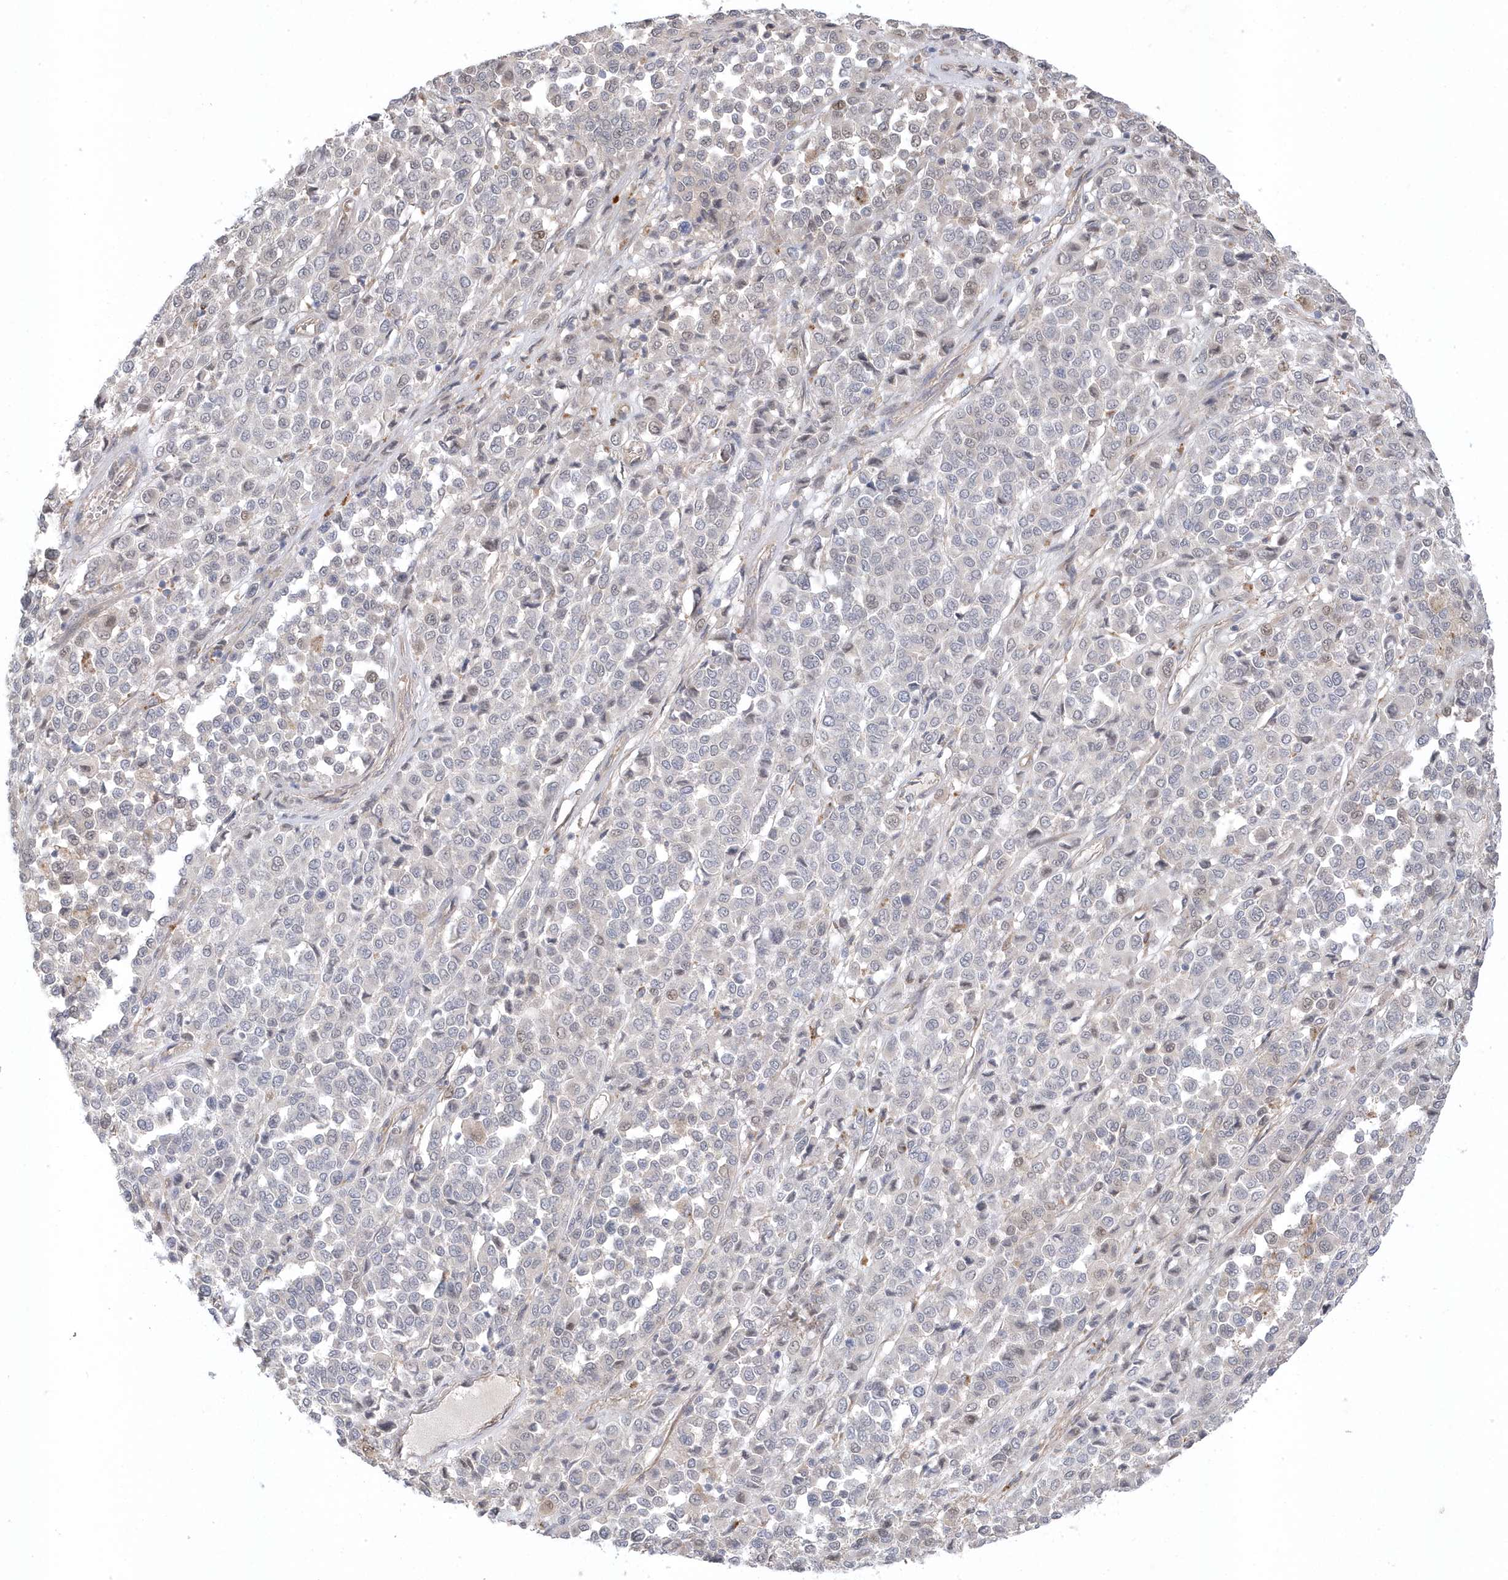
{"staining": {"intensity": "negative", "quantity": "none", "location": "none"}, "tissue": "melanoma", "cell_type": "Tumor cells", "image_type": "cancer", "snomed": [{"axis": "morphology", "description": "Malignant melanoma, Metastatic site"}, {"axis": "topography", "description": "Pancreas"}], "caption": "Malignant melanoma (metastatic site) stained for a protein using IHC demonstrates no expression tumor cells.", "gene": "ANAPC1", "patient": {"sex": "female", "age": 30}}